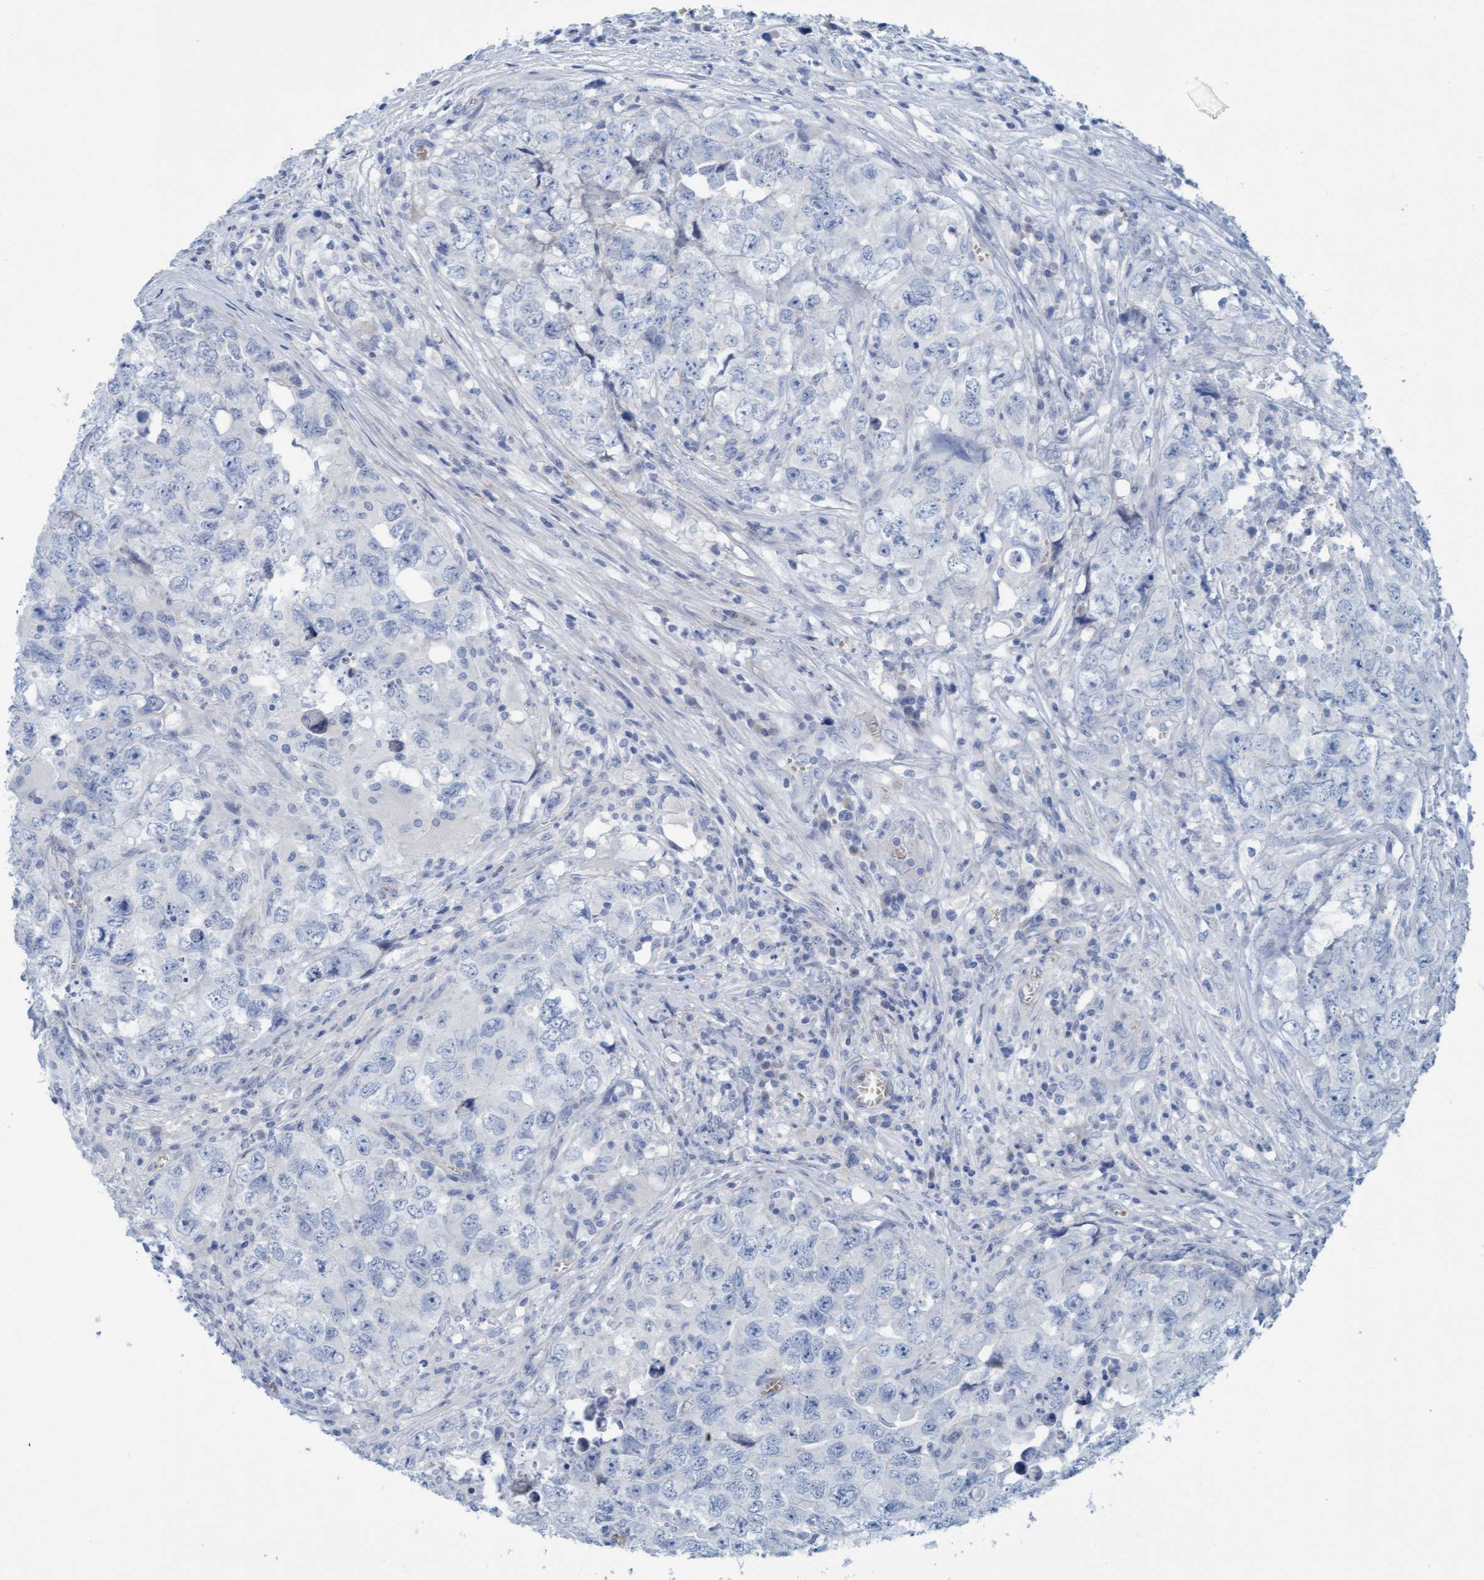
{"staining": {"intensity": "negative", "quantity": "none", "location": "none"}, "tissue": "testis cancer", "cell_type": "Tumor cells", "image_type": "cancer", "snomed": [{"axis": "morphology", "description": "Seminoma, NOS"}, {"axis": "morphology", "description": "Carcinoma, Embryonal, NOS"}, {"axis": "topography", "description": "Testis"}], "caption": "A histopathology image of human testis cancer (embryonal carcinoma) is negative for staining in tumor cells. (Brightfield microscopy of DAB immunohistochemistry at high magnification).", "gene": "P2RX5", "patient": {"sex": "male", "age": 43}}